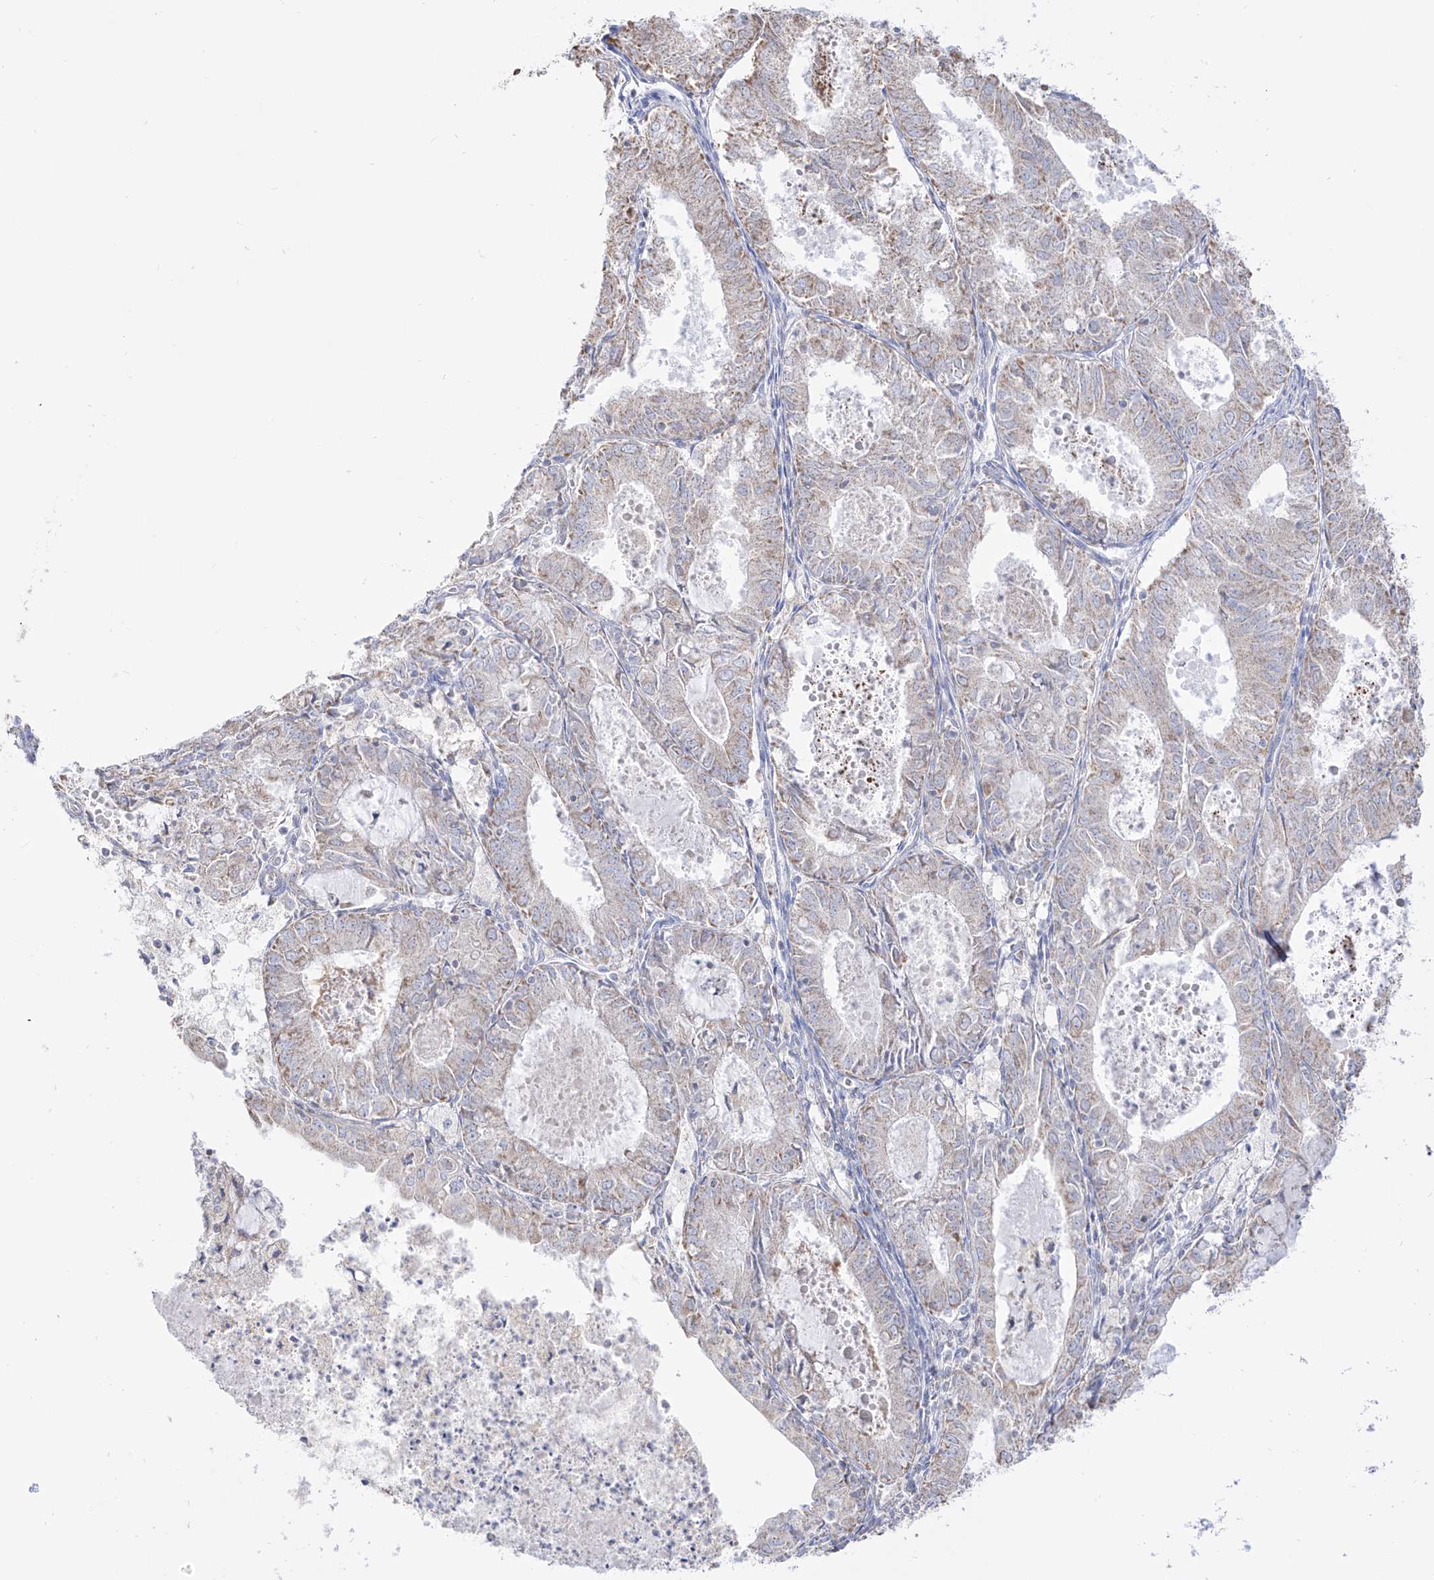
{"staining": {"intensity": "weak", "quantity": "<25%", "location": "cytoplasmic/membranous"}, "tissue": "endometrial cancer", "cell_type": "Tumor cells", "image_type": "cancer", "snomed": [{"axis": "morphology", "description": "Adenocarcinoma, NOS"}, {"axis": "topography", "description": "Endometrium"}], "caption": "The immunohistochemistry (IHC) image has no significant positivity in tumor cells of endometrial adenocarcinoma tissue. The staining is performed using DAB (3,3'-diaminobenzidine) brown chromogen with nuclei counter-stained in using hematoxylin.", "gene": "RCHY1", "patient": {"sex": "female", "age": 57}}